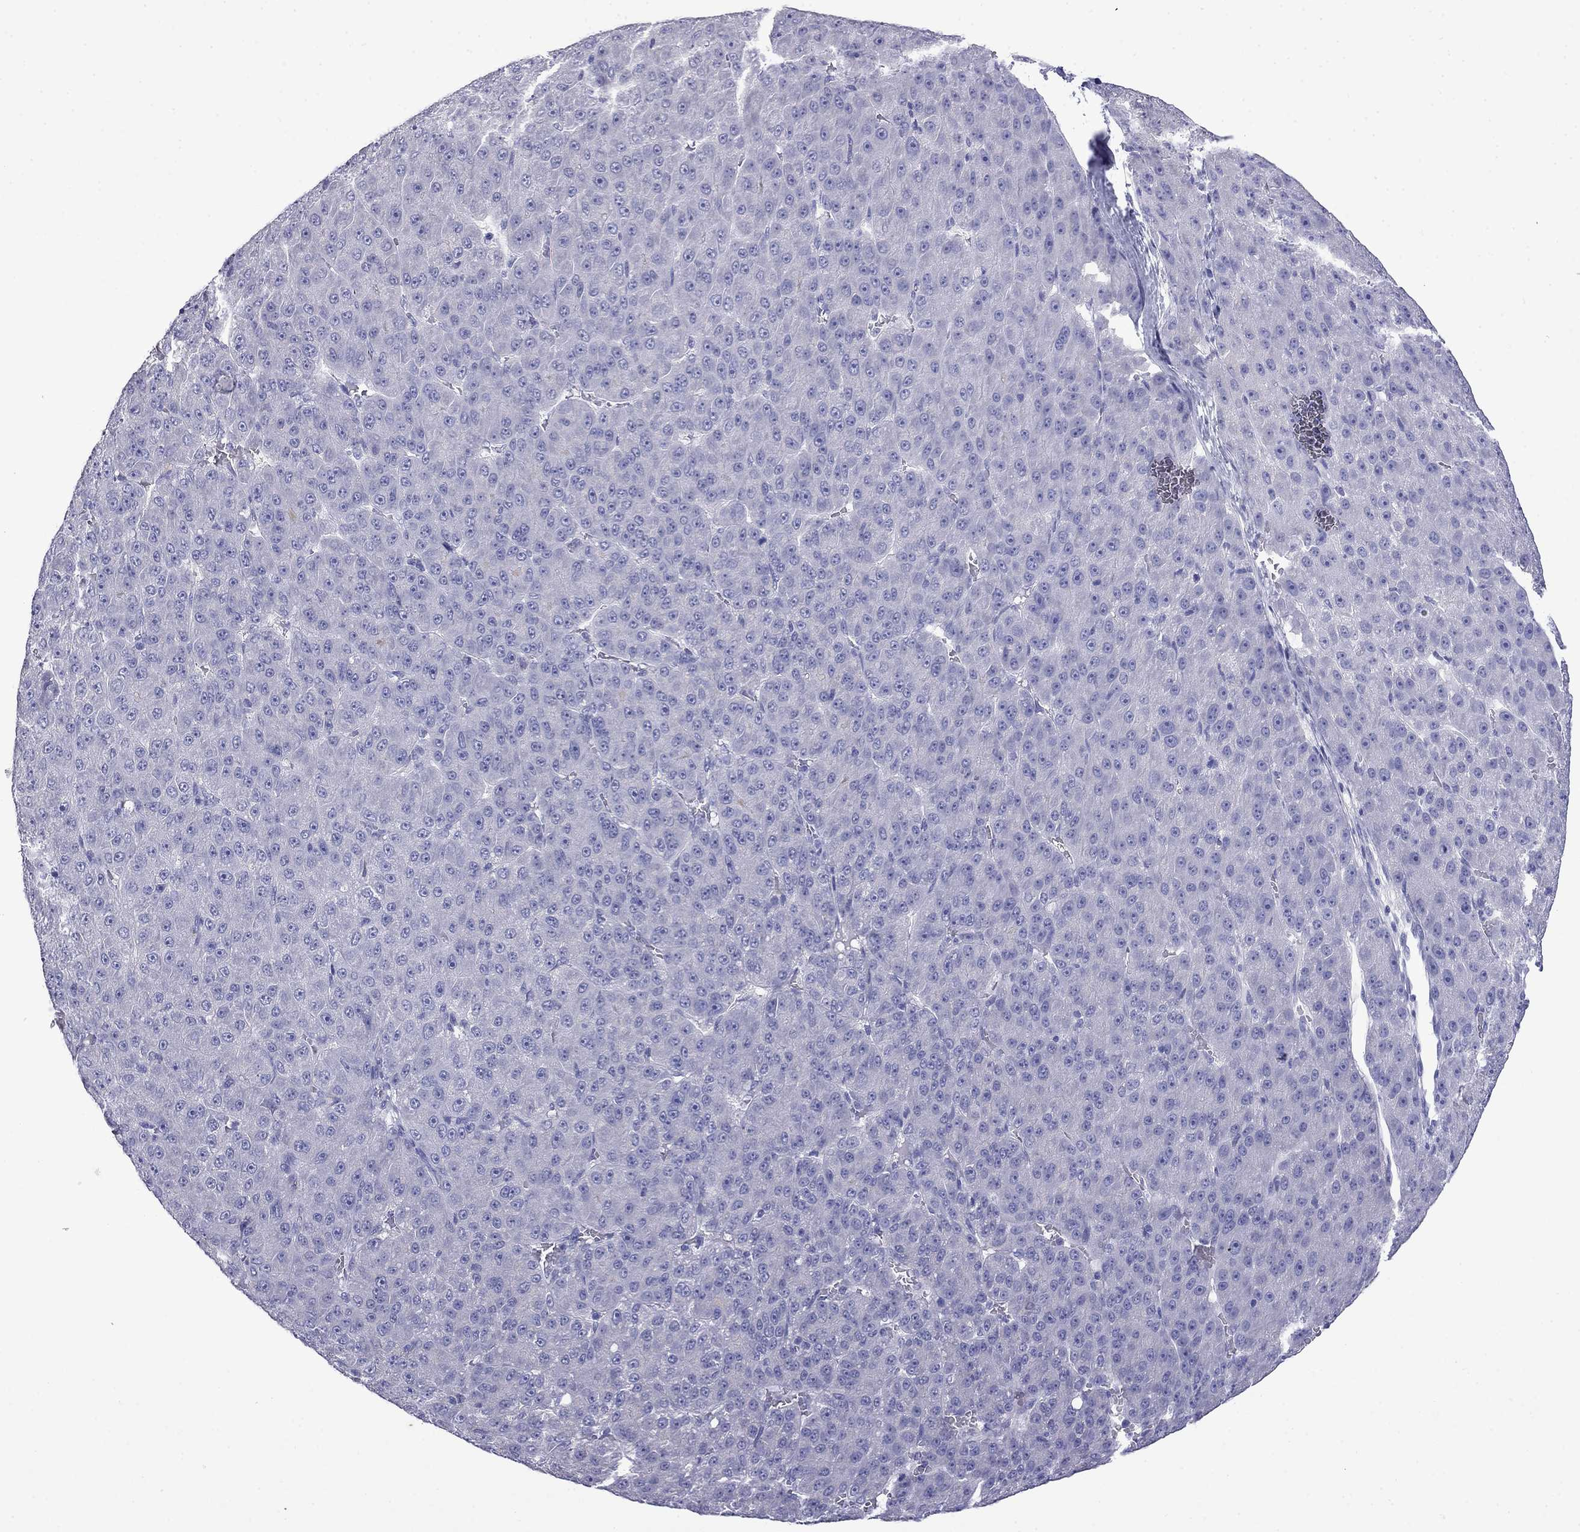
{"staining": {"intensity": "negative", "quantity": "none", "location": "none"}, "tissue": "liver cancer", "cell_type": "Tumor cells", "image_type": "cancer", "snomed": [{"axis": "morphology", "description": "Carcinoma, Hepatocellular, NOS"}, {"axis": "topography", "description": "Liver"}], "caption": "A micrograph of liver hepatocellular carcinoma stained for a protein exhibits no brown staining in tumor cells.", "gene": "MYO15A", "patient": {"sex": "male", "age": 67}}